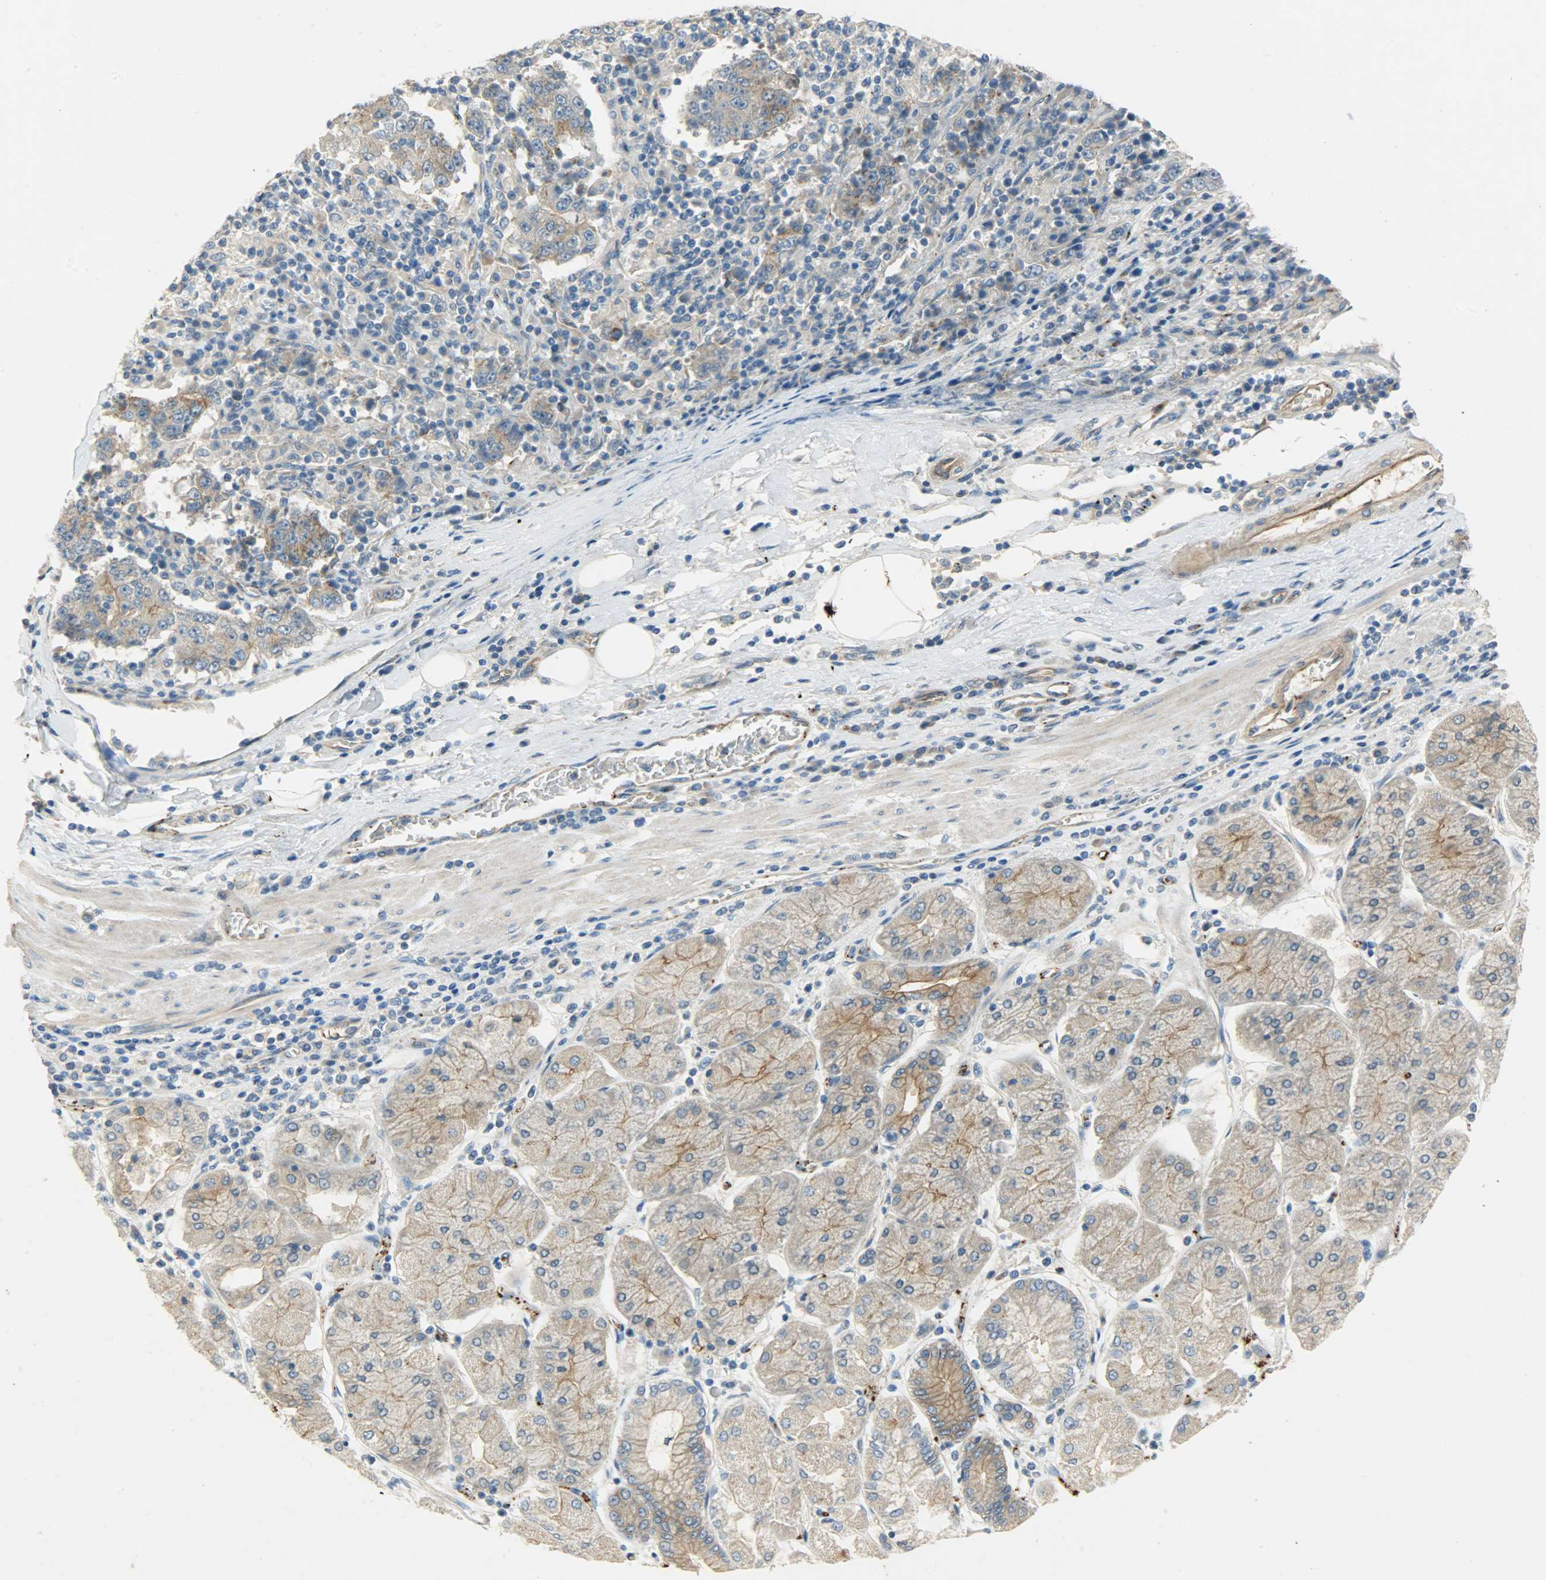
{"staining": {"intensity": "weak", "quantity": ">75%", "location": "cytoplasmic/membranous"}, "tissue": "stomach cancer", "cell_type": "Tumor cells", "image_type": "cancer", "snomed": [{"axis": "morphology", "description": "Normal tissue, NOS"}, {"axis": "morphology", "description": "Adenocarcinoma, NOS"}, {"axis": "topography", "description": "Stomach, upper"}, {"axis": "topography", "description": "Stomach"}], "caption": "Immunohistochemical staining of stomach cancer (adenocarcinoma) exhibits low levels of weak cytoplasmic/membranous protein staining in about >75% of tumor cells. The staining was performed using DAB, with brown indicating positive protein expression. Nuclei are stained blue with hematoxylin.", "gene": "KIAA1217", "patient": {"sex": "male", "age": 59}}